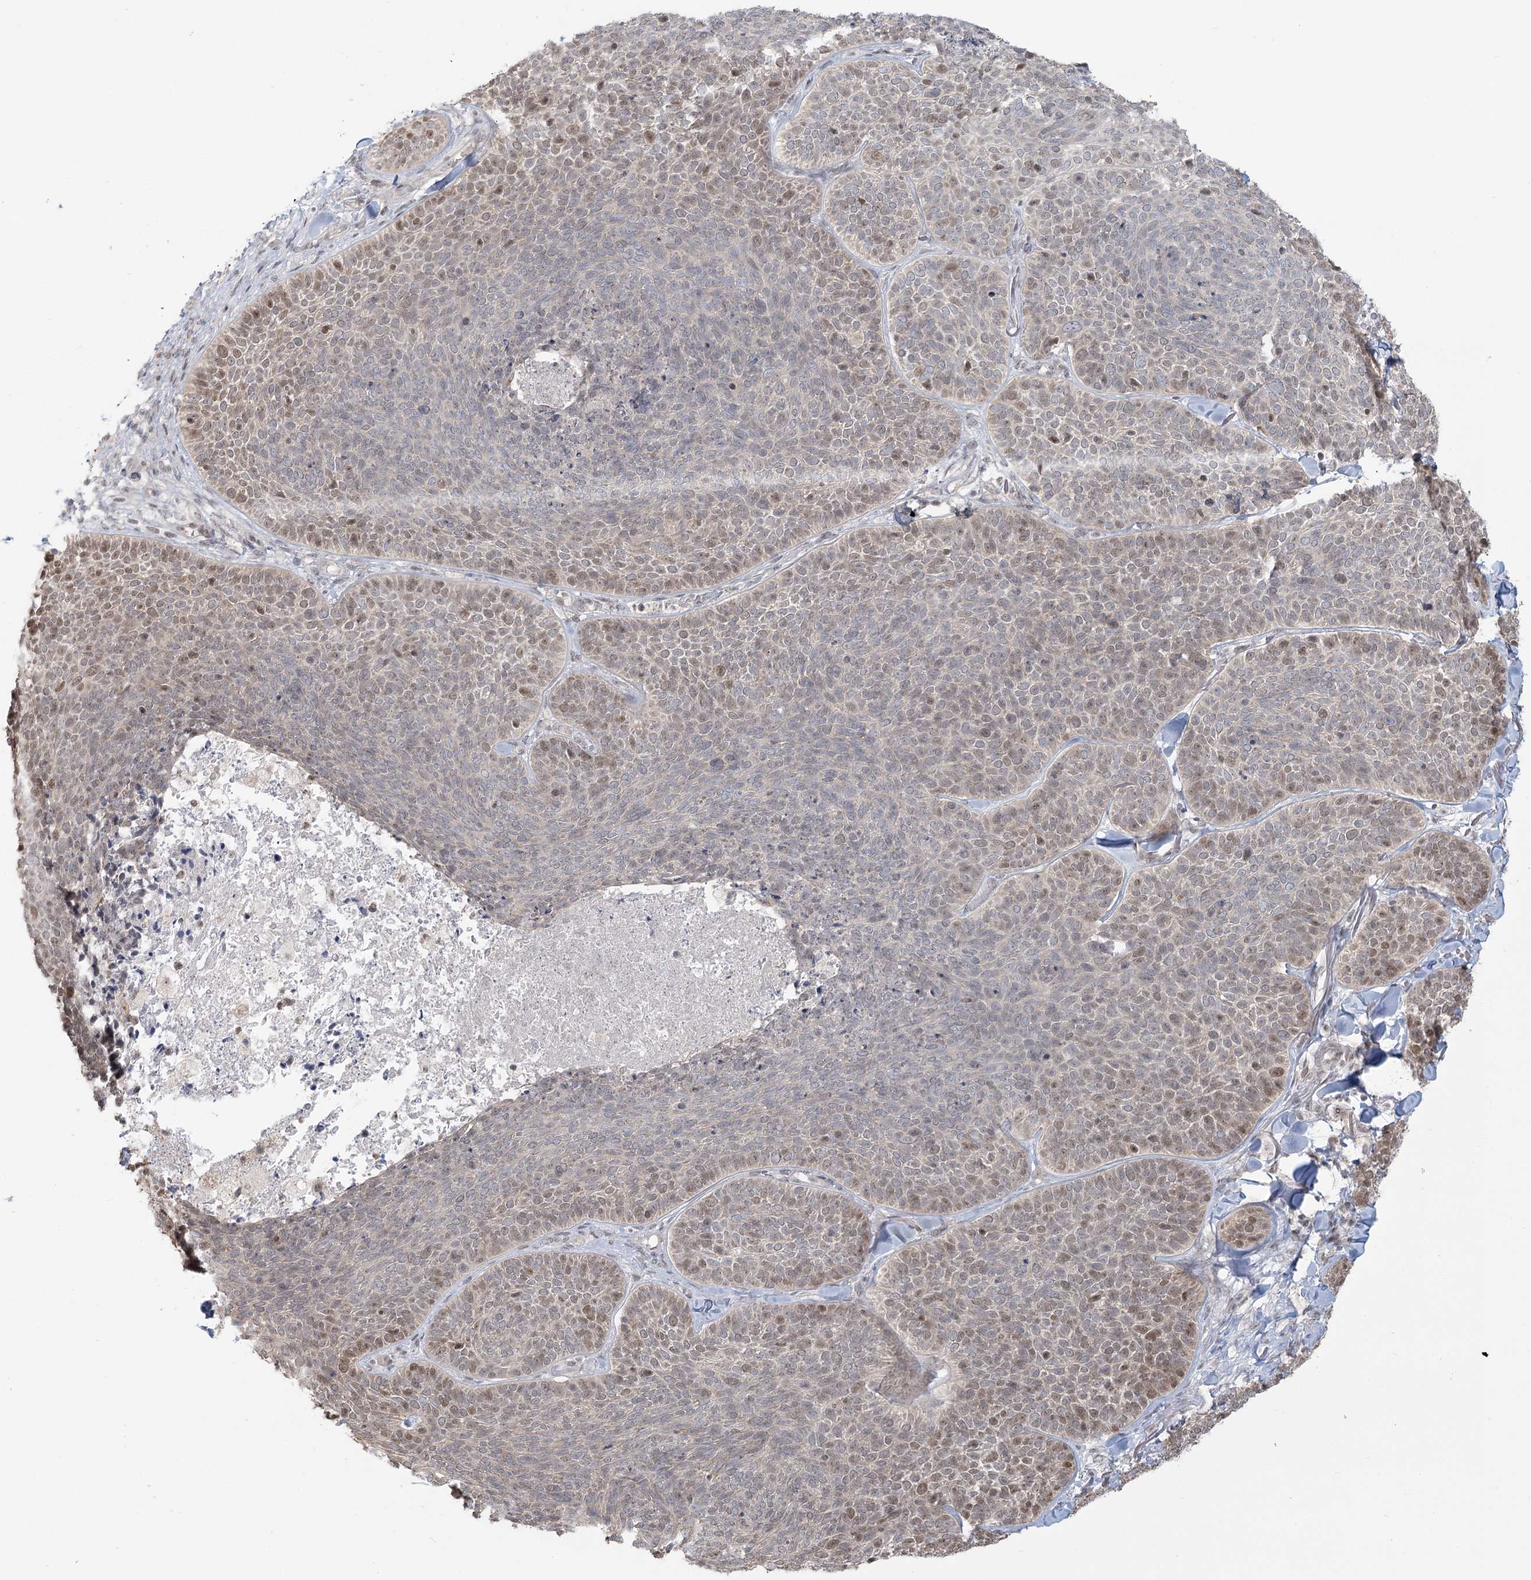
{"staining": {"intensity": "weak", "quantity": "25%-75%", "location": "nuclear"}, "tissue": "skin cancer", "cell_type": "Tumor cells", "image_type": "cancer", "snomed": [{"axis": "morphology", "description": "Basal cell carcinoma"}, {"axis": "topography", "description": "Skin"}], "caption": "Immunohistochemical staining of skin cancer exhibits weak nuclear protein expression in about 25%-75% of tumor cells. (IHC, brightfield microscopy, high magnification).", "gene": "R3HCC1L", "patient": {"sex": "male", "age": 85}}